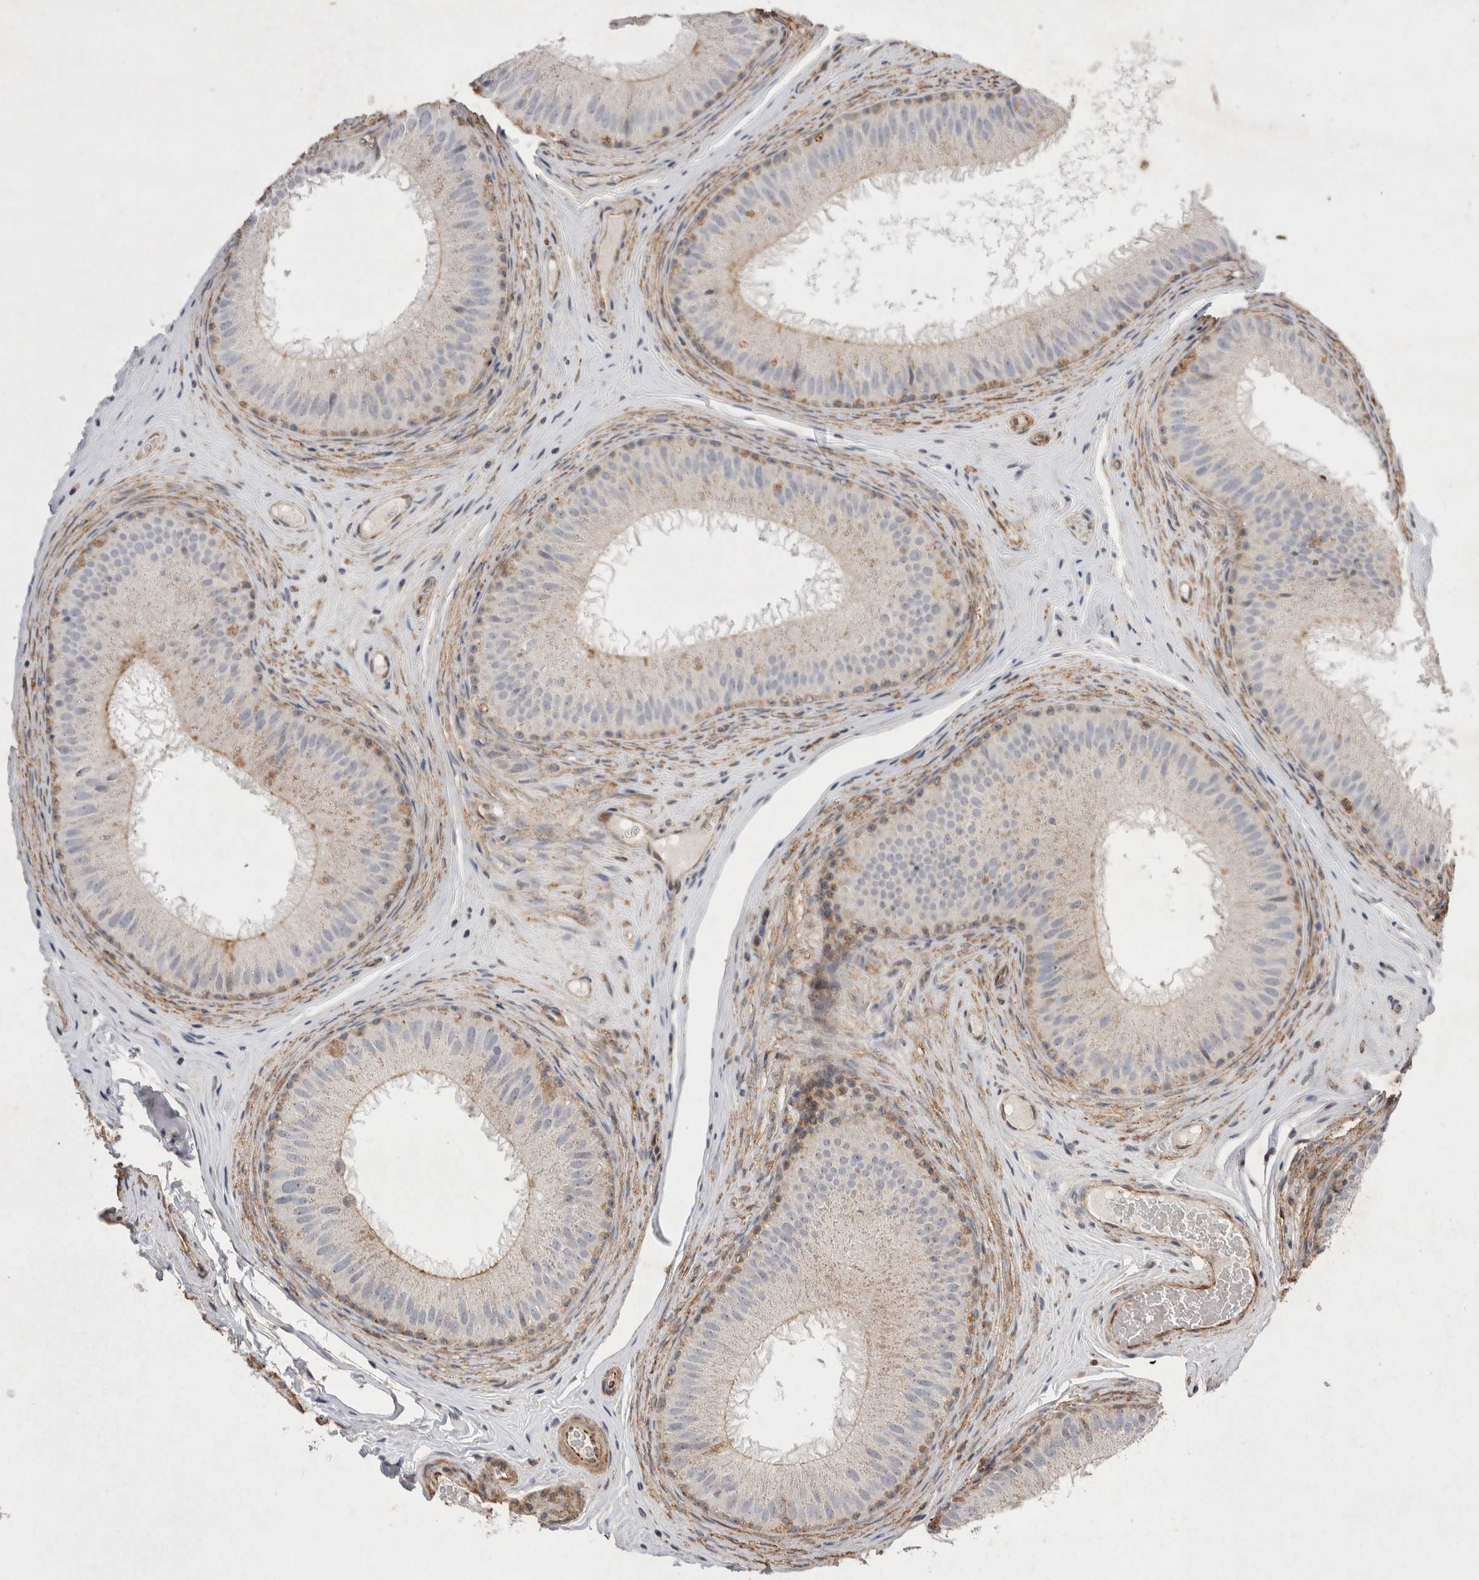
{"staining": {"intensity": "weak", "quantity": "<25%", "location": "cytoplasmic/membranous"}, "tissue": "epididymis", "cell_type": "Glandular cells", "image_type": "normal", "snomed": [{"axis": "morphology", "description": "Normal tissue, NOS"}, {"axis": "topography", "description": "Epididymis"}], "caption": "Immunohistochemistry (IHC) image of normal epididymis: epididymis stained with DAB (3,3'-diaminobenzidine) demonstrates no significant protein staining in glandular cells.", "gene": "STK11", "patient": {"sex": "male", "age": 32}}